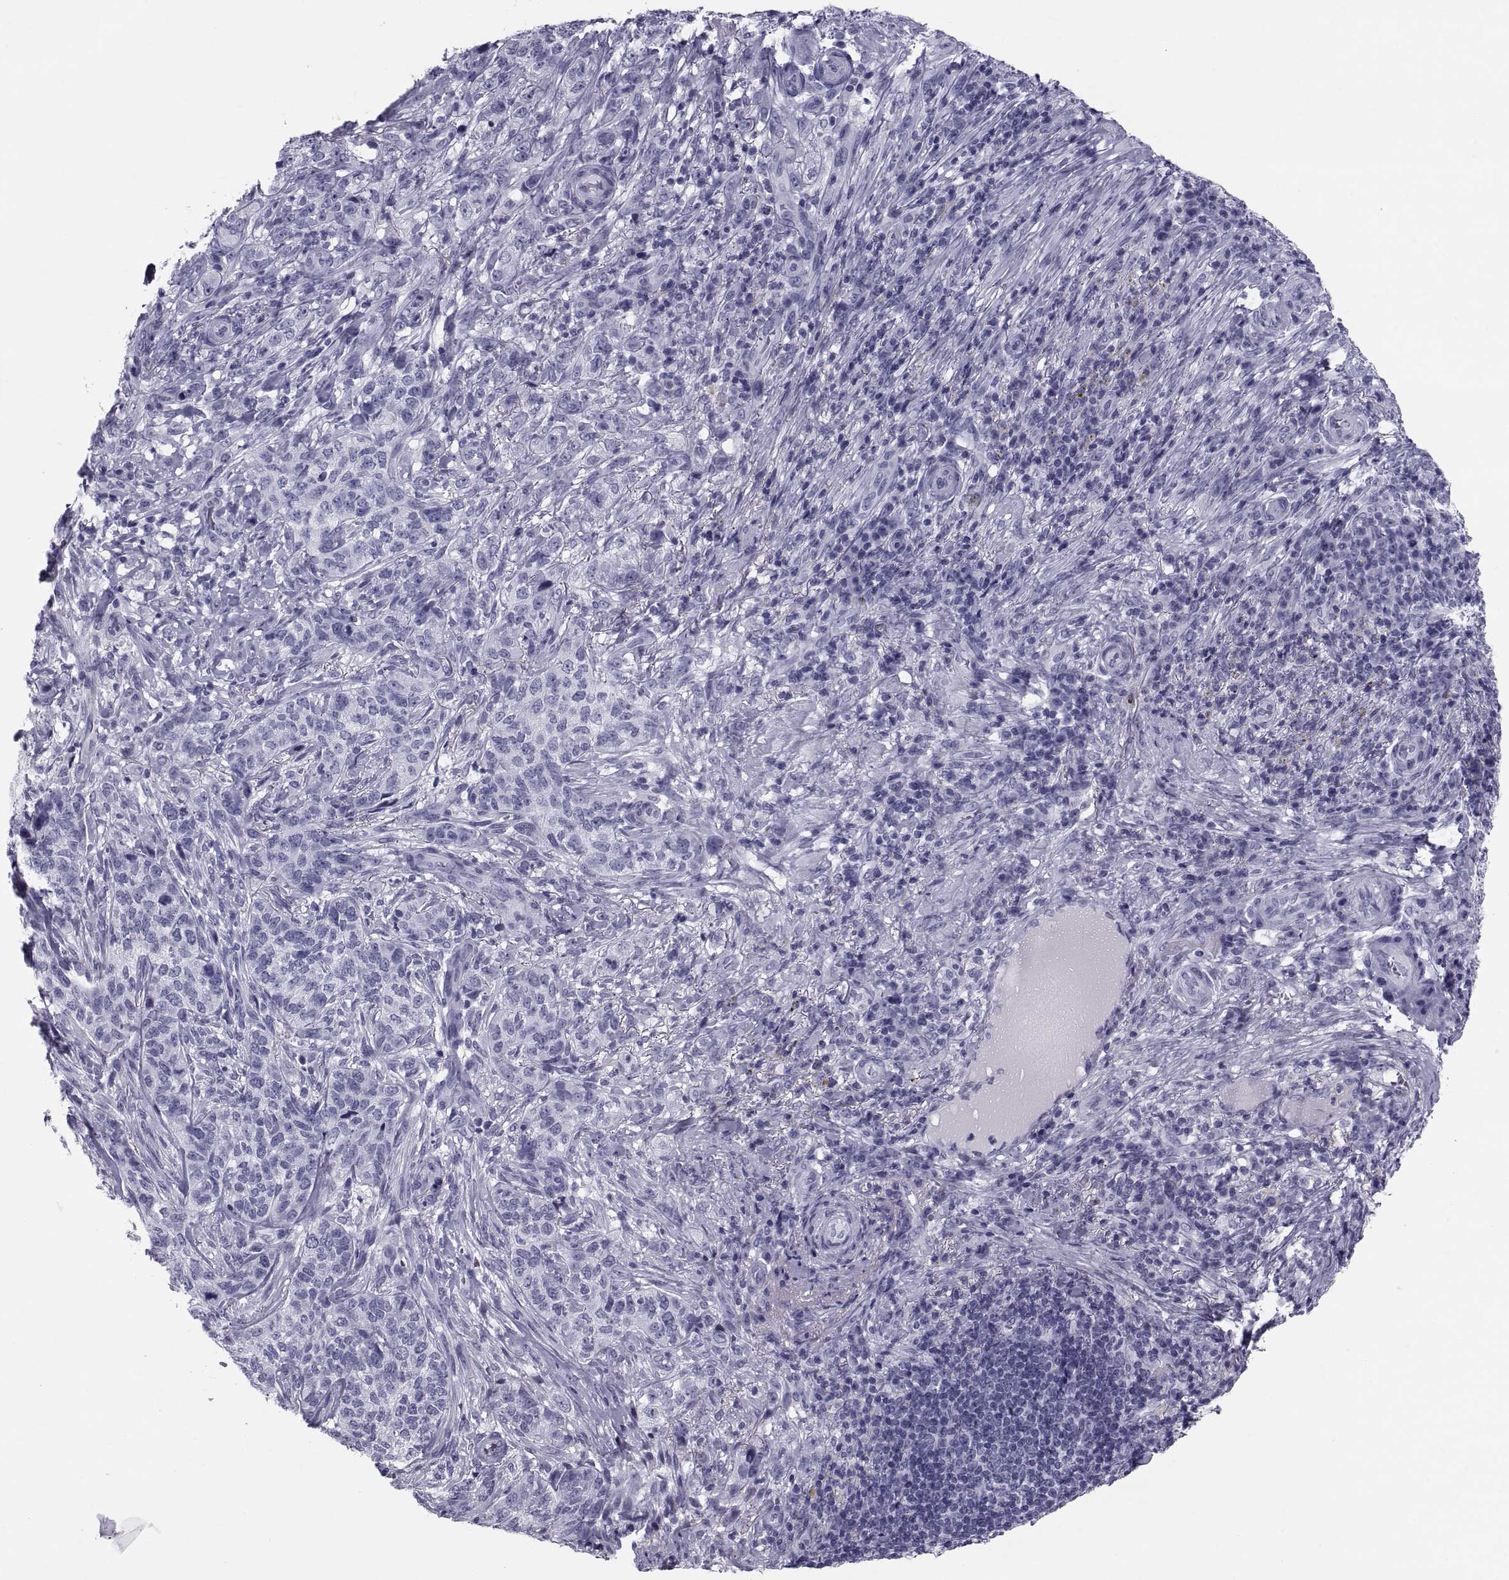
{"staining": {"intensity": "negative", "quantity": "none", "location": "none"}, "tissue": "skin cancer", "cell_type": "Tumor cells", "image_type": "cancer", "snomed": [{"axis": "morphology", "description": "Basal cell carcinoma"}, {"axis": "topography", "description": "Skin"}], "caption": "Immunohistochemical staining of human skin cancer demonstrates no significant positivity in tumor cells.", "gene": "CRISP1", "patient": {"sex": "female", "age": 69}}